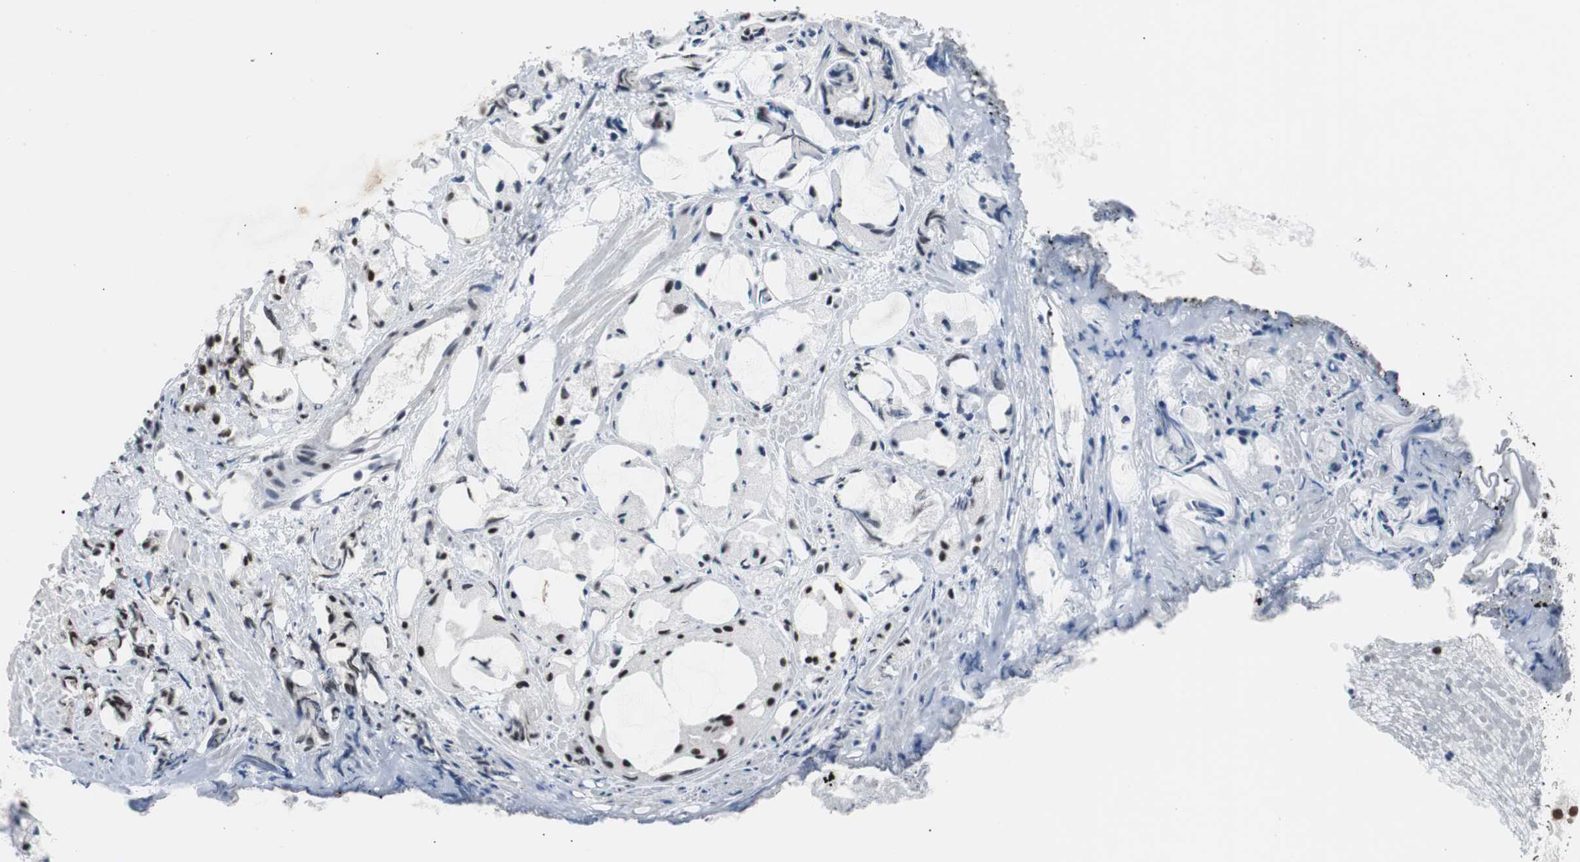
{"staining": {"intensity": "strong", "quantity": ">75%", "location": "nuclear"}, "tissue": "prostate cancer", "cell_type": "Tumor cells", "image_type": "cancer", "snomed": [{"axis": "morphology", "description": "Adenocarcinoma, High grade"}, {"axis": "topography", "description": "Prostate"}], "caption": "High-power microscopy captured an IHC micrograph of prostate high-grade adenocarcinoma, revealing strong nuclear staining in approximately >75% of tumor cells. (Brightfield microscopy of DAB IHC at high magnification).", "gene": "XRCC1", "patient": {"sex": "male", "age": 85}}